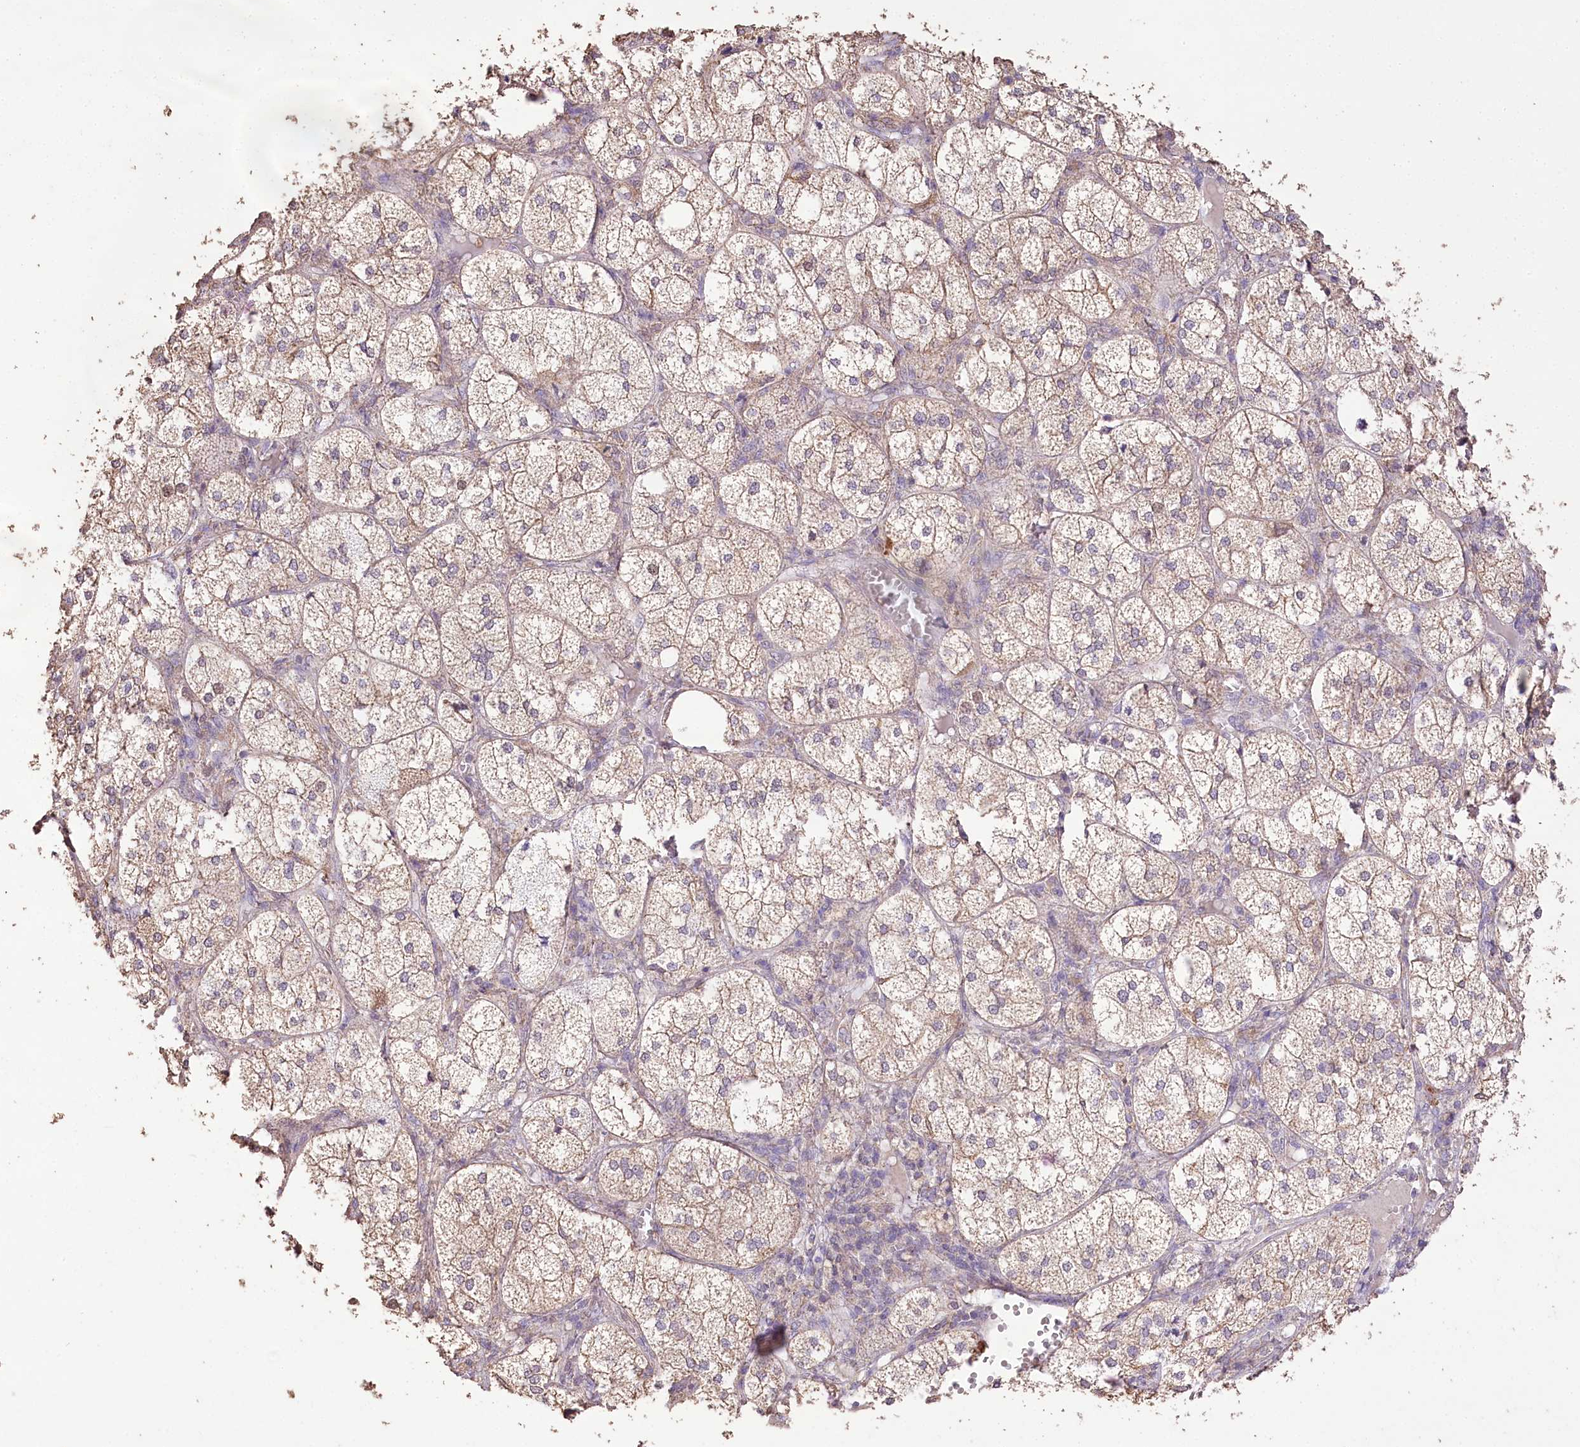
{"staining": {"intensity": "moderate", "quantity": ">75%", "location": "cytoplasmic/membranous"}, "tissue": "adrenal gland", "cell_type": "Glandular cells", "image_type": "normal", "snomed": [{"axis": "morphology", "description": "Normal tissue, NOS"}, {"axis": "topography", "description": "Adrenal gland"}], "caption": "About >75% of glandular cells in unremarkable adrenal gland display moderate cytoplasmic/membranous protein expression as visualized by brown immunohistochemical staining.", "gene": "IREB2", "patient": {"sex": "female", "age": 61}}